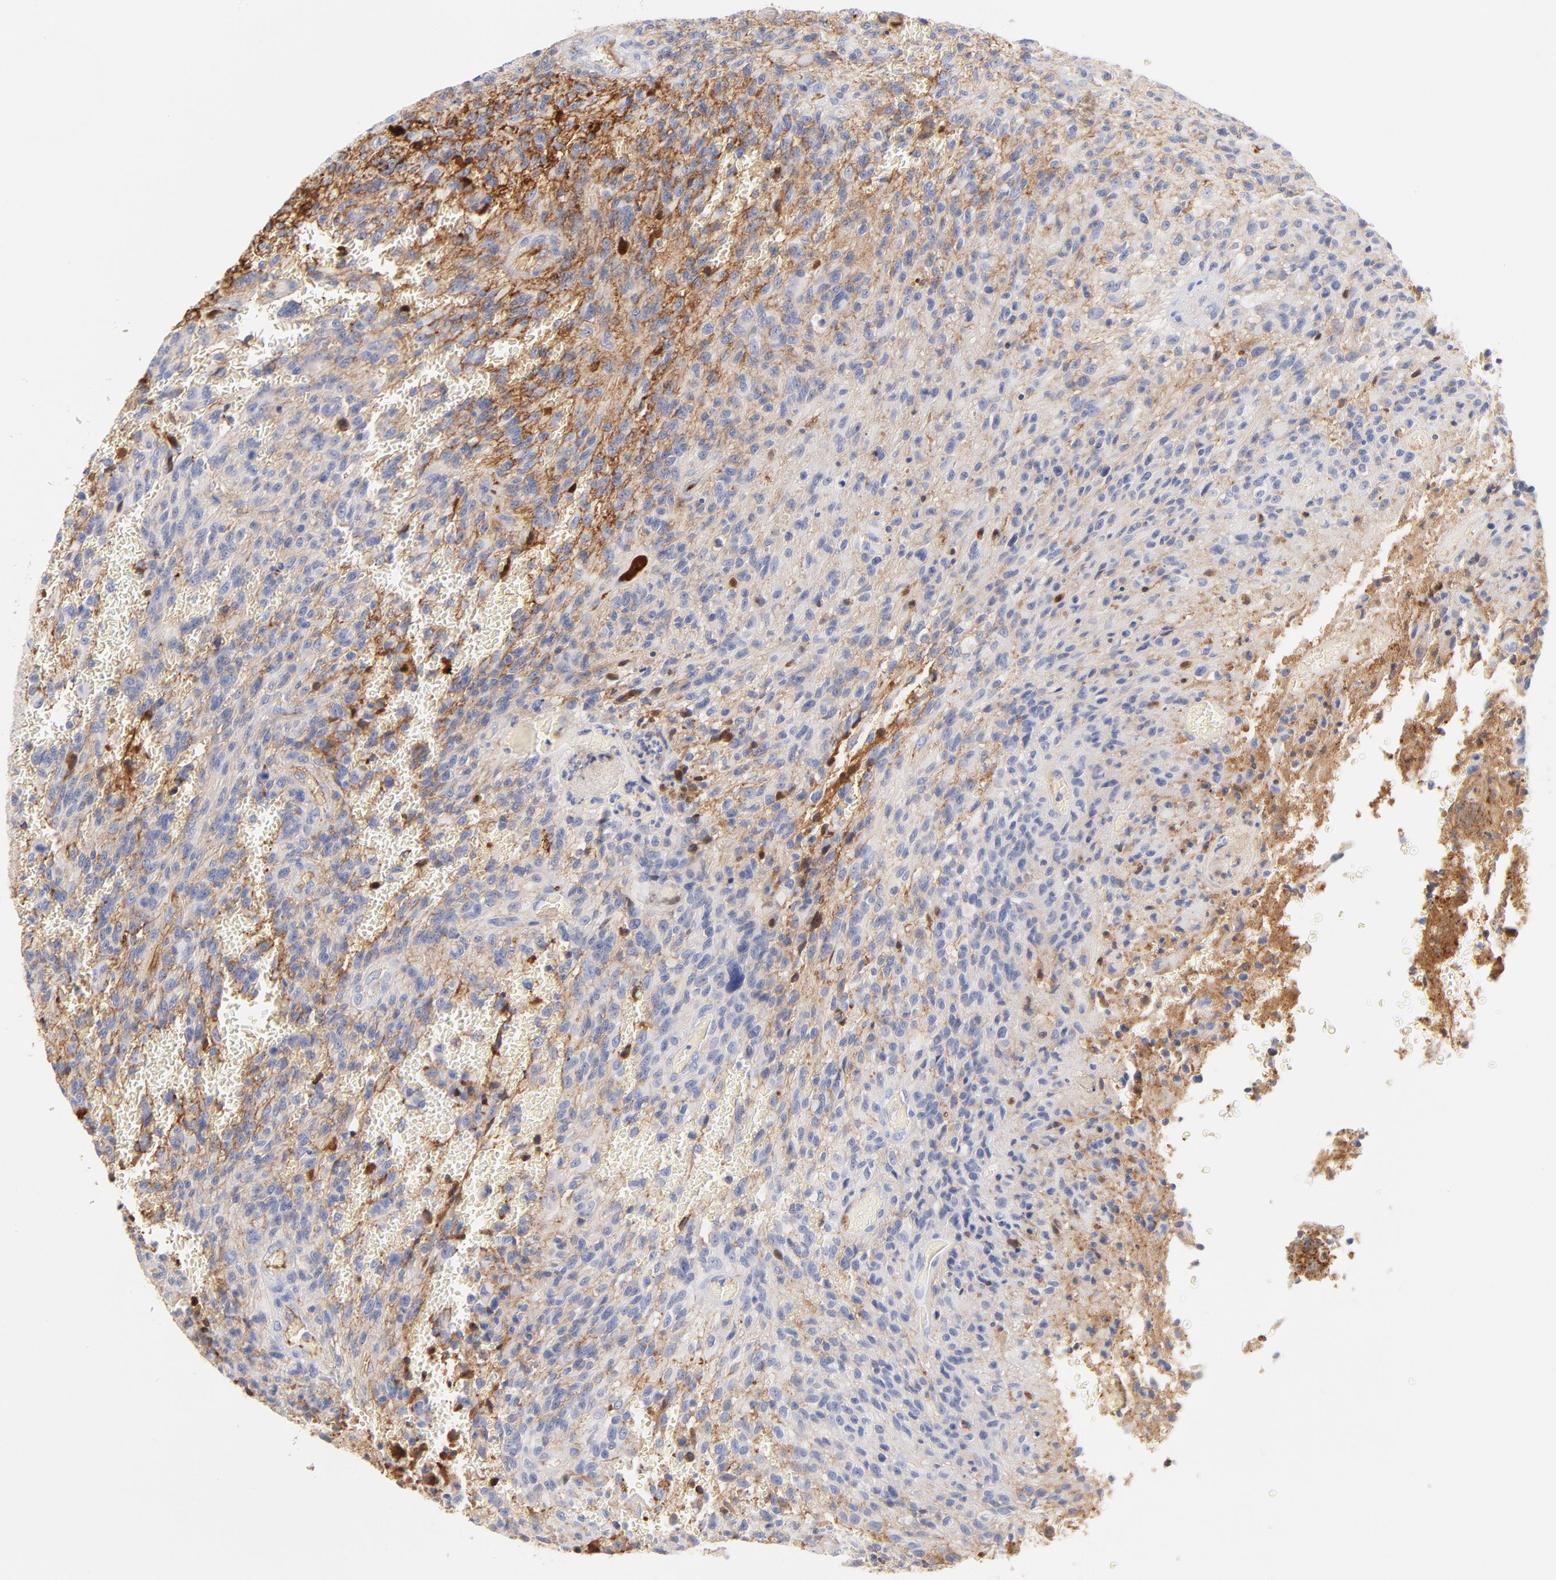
{"staining": {"intensity": "negative", "quantity": "none", "location": "none"}, "tissue": "glioma", "cell_type": "Tumor cells", "image_type": "cancer", "snomed": [{"axis": "morphology", "description": "Normal tissue, NOS"}, {"axis": "morphology", "description": "Glioma, malignant, High grade"}, {"axis": "topography", "description": "Cerebral cortex"}], "caption": "Protein analysis of malignant glioma (high-grade) demonstrates no significant expression in tumor cells. (DAB IHC with hematoxylin counter stain).", "gene": "C3", "patient": {"sex": "male", "age": 56}}